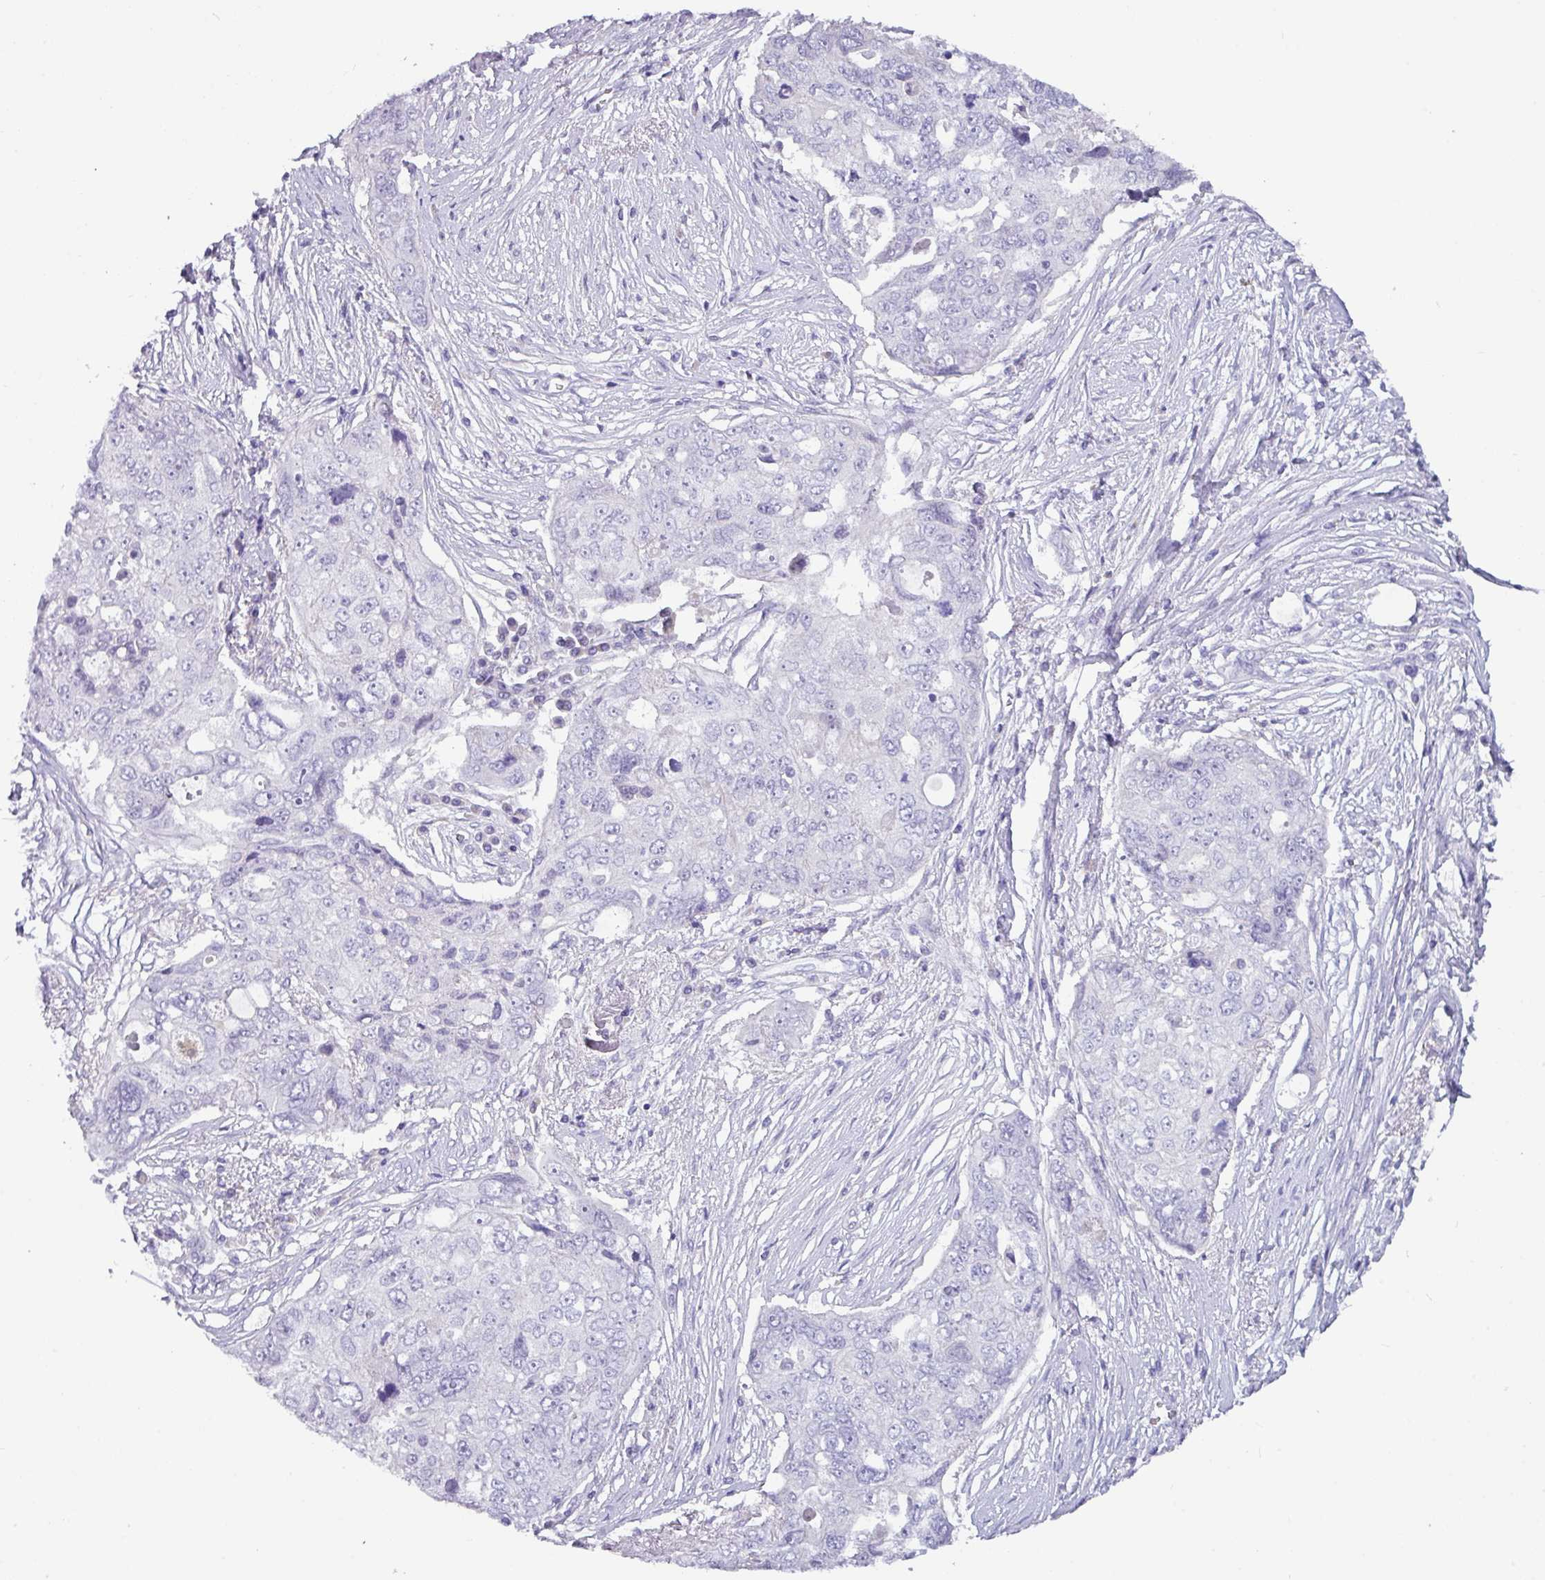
{"staining": {"intensity": "negative", "quantity": "none", "location": "none"}, "tissue": "ovarian cancer", "cell_type": "Tumor cells", "image_type": "cancer", "snomed": [{"axis": "morphology", "description": "Carcinoma, endometroid"}, {"axis": "topography", "description": "Ovary"}], "caption": "IHC image of neoplastic tissue: human ovarian cancer (endometroid carcinoma) stained with DAB (3,3'-diaminobenzidine) shows no significant protein positivity in tumor cells.", "gene": "ZNF524", "patient": {"sex": "female", "age": 70}}